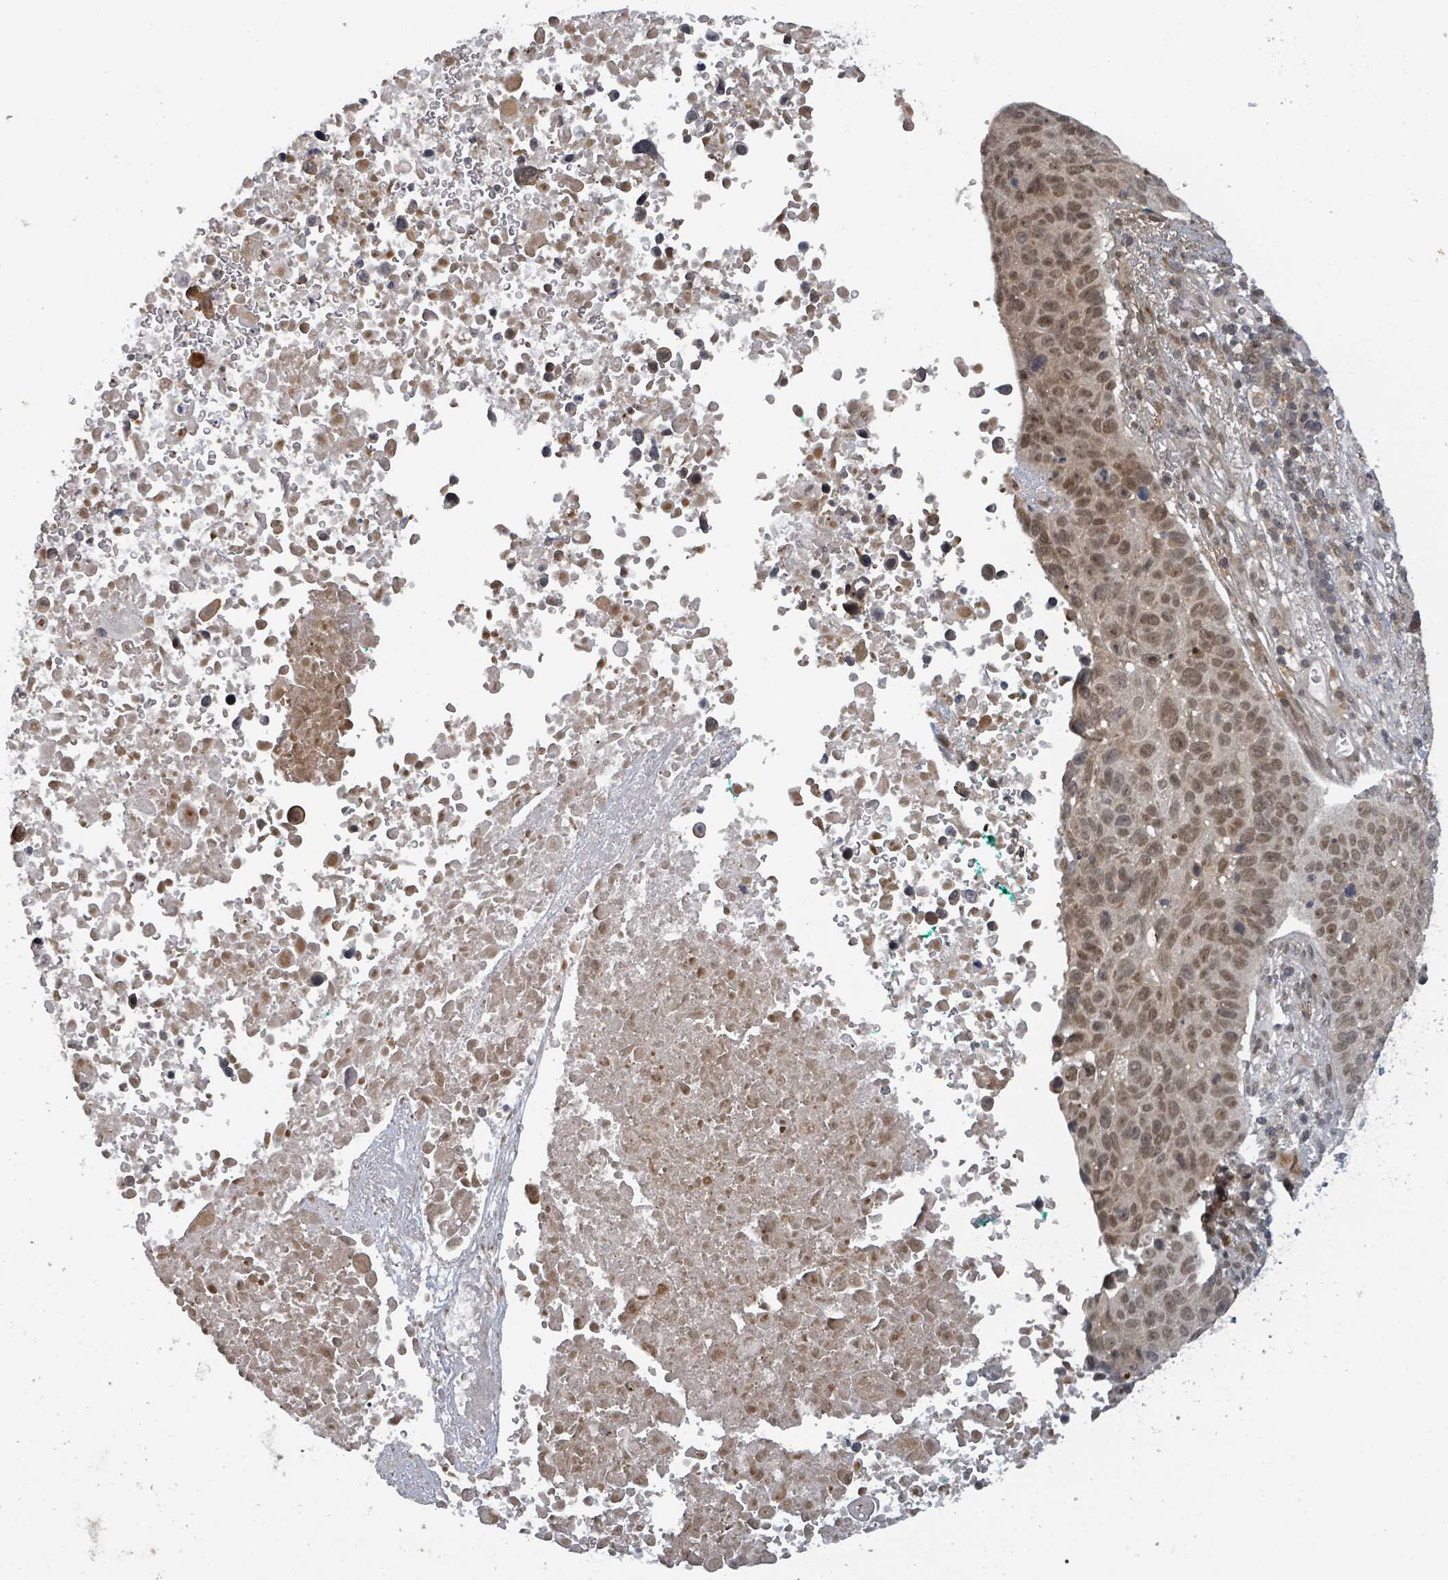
{"staining": {"intensity": "moderate", "quantity": ">75%", "location": "nuclear"}, "tissue": "lung cancer", "cell_type": "Tumor cells", "image_type": "cancer", "snomed": [{"axis": "morphology", "description": "Squamous cell carcinoma, NOS"}, {"axis": "topography", "description": "Lung"}], "caption": "Protein expression analysis of human squamous cell carcinoma (lung) reveals moderate nuclear positivity in approximately >75% of tumor cells. Ihc stains the protein in brown and the nuclei are stained blue.", "gene": "GTF3C1", "patient": {"sex": "male", "age": 66}}